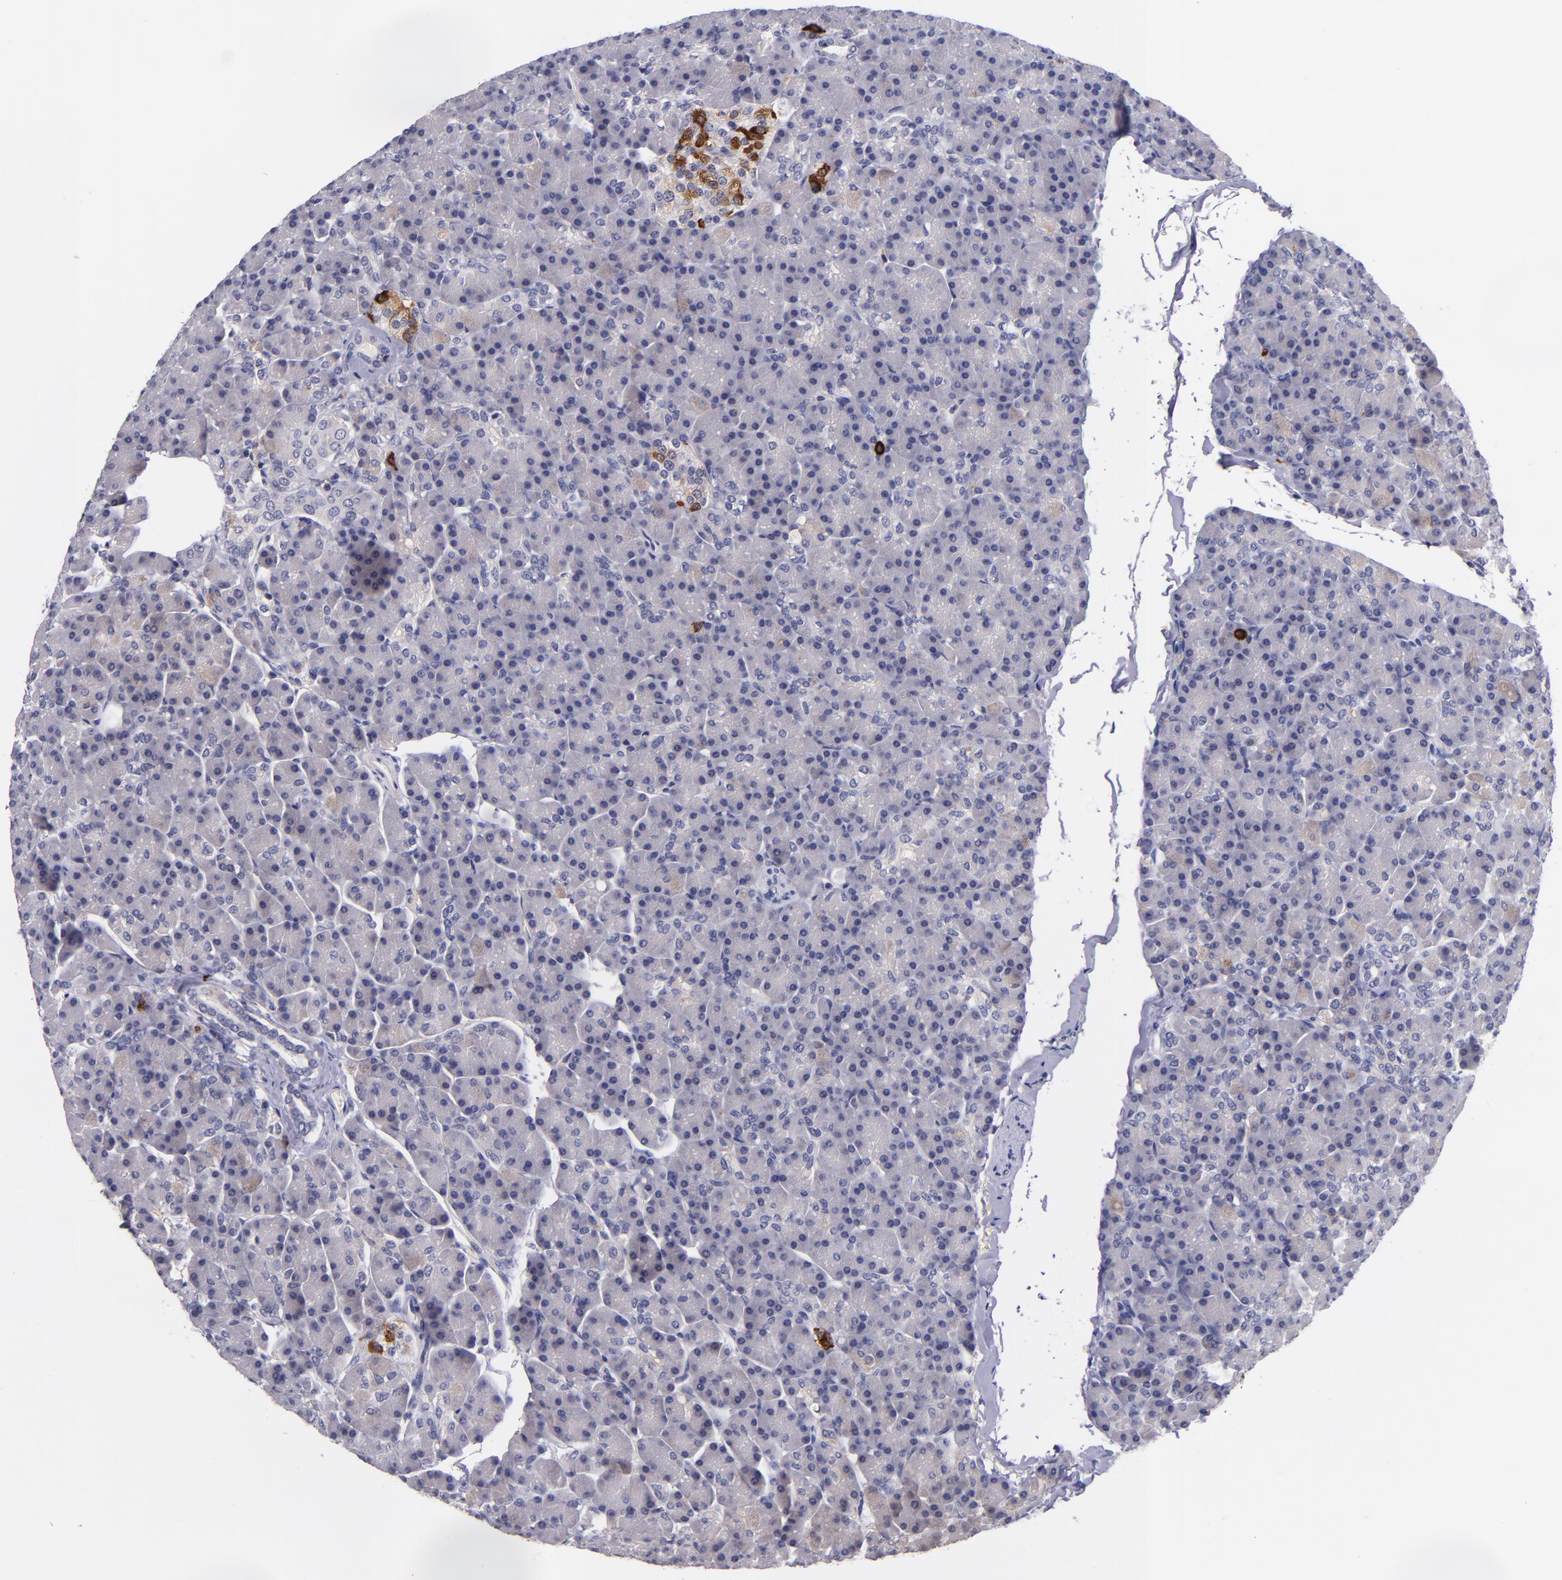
{"staining": {"intensity": "negative", "quantity": "none", "location": "none"}, "tissue": "pancreas", "cell_type": "Exocrine glandular cells", "image_type": "normal", "snomed": [{"axis": "morphology", "description": "Normal tissue, NOS"}, {"axis": "topography", "description": "Pancreas"}], "caption": "An image of pancreas stained for a protein reveals no brown staining in exocrine glandular cells. (DAB (3,3'-diaminobenzidine) IHC with hematoxylin counter stain).", "gene": "RBP4", "patient": {"sex": "female", "age": 43}}